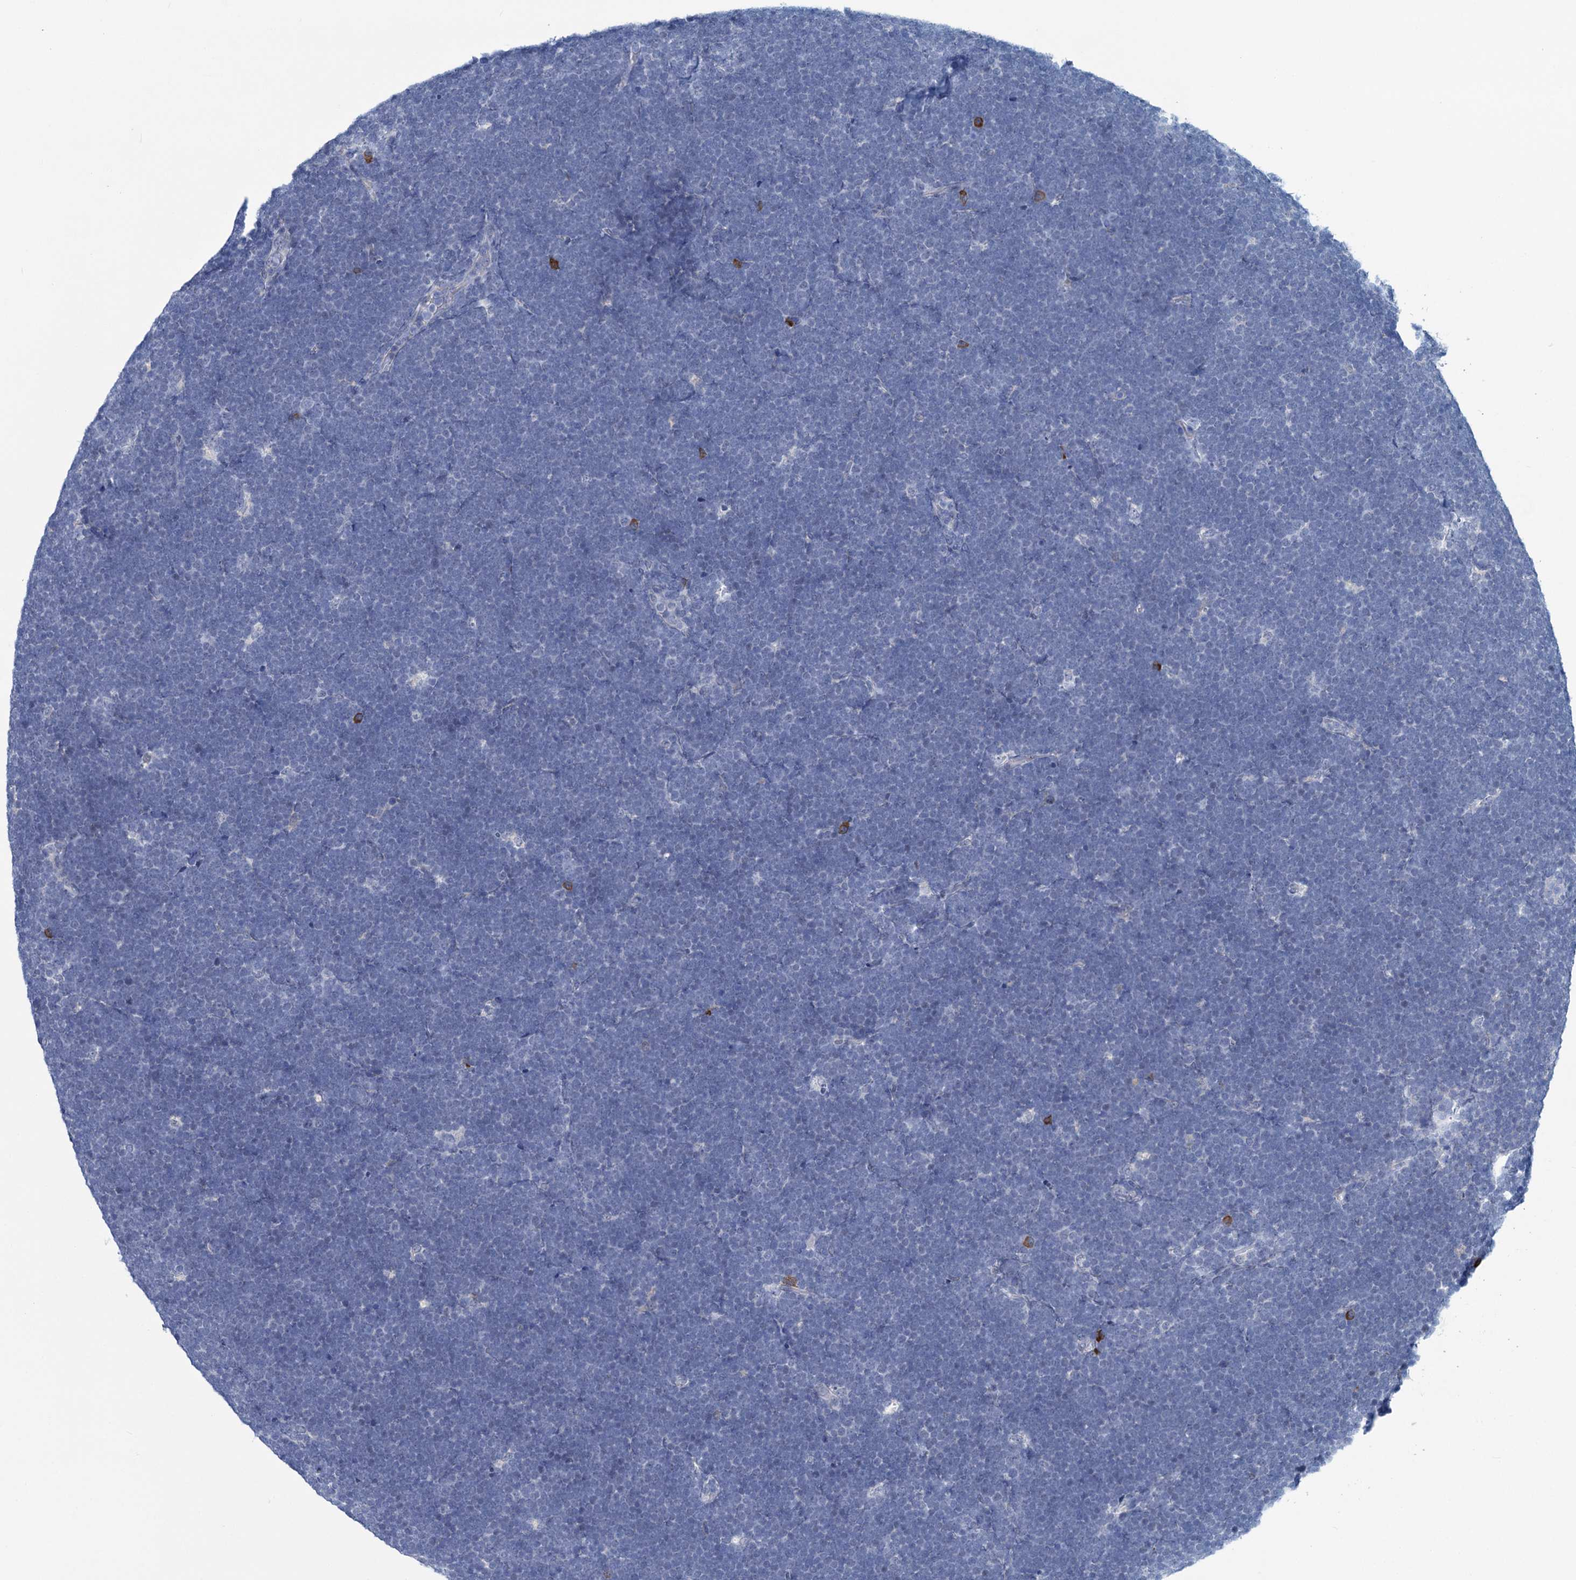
{"staining": {"intensity": "negative", "quantity": "none", "location": "none"}, "tissue": "lymphoma", "cell_type": "Tumor cells", "image_type": "cancer", "snomed": [{"axis": "morphology", "description": "Malignant lymphoma, non-Hodgkin's type, High grade"}, {"axis": "topography", "description": "Lymph node"}], "caption": "Tumor cells show no significant expression in lymphoma. The staining was performed using DAB to visualize the protein expression in brown, while the nuclei were stained in blue with hematoxylin (Magnification: 20x).", "gene": "NEU3", "patient": {"sex": "male", "age": 13}}